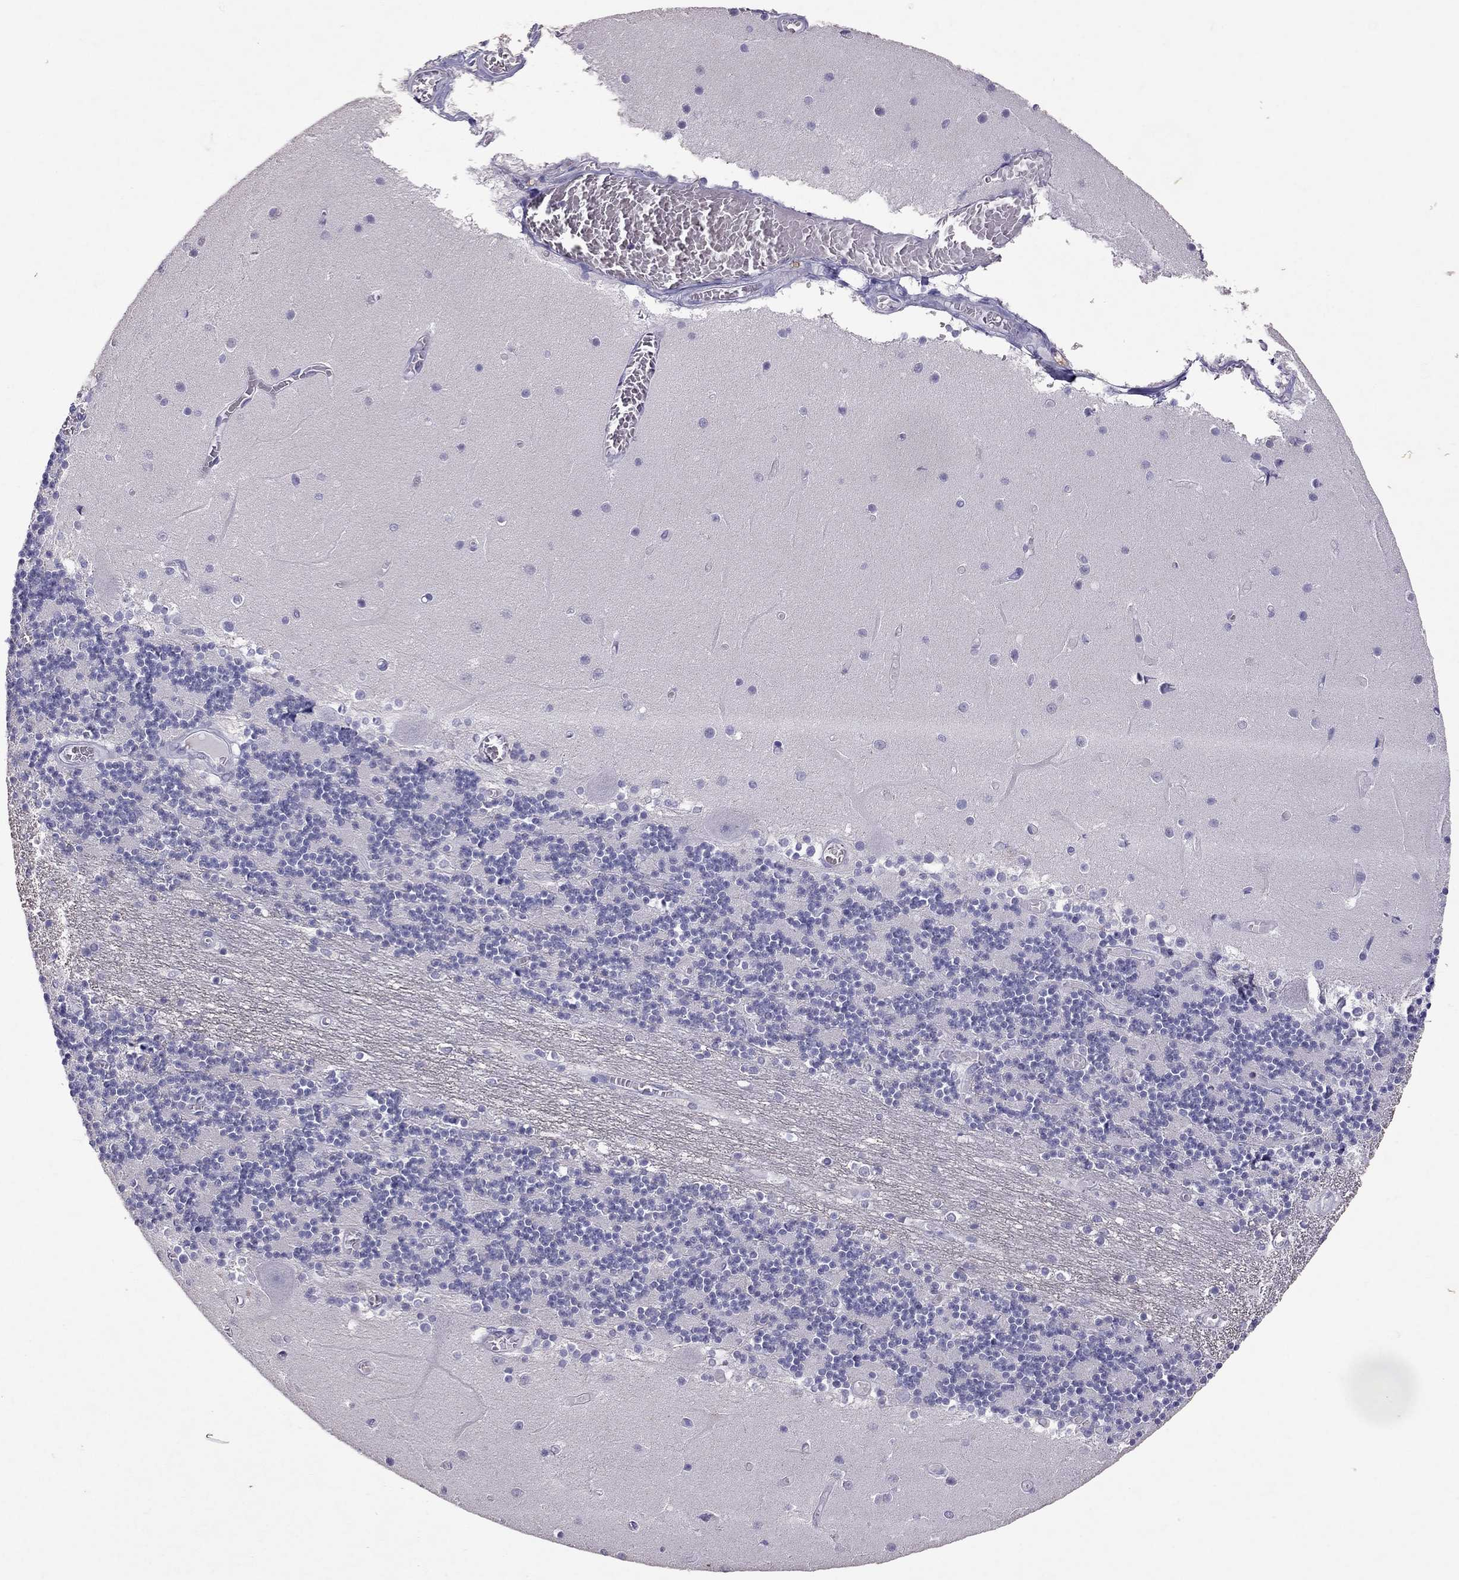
{"staining": {"intensity": "negative", "quantity": "none", "location": "none"}, "tissue": "cerebellum", "cell_type": "Cells in granular layer", "image_type": "normal", "snomed": [{"axis": "morphology", "description": "Normal tissue, NOS"}, {"axis": "topography", "description": "Cerebellum"}], "caption": "Micrograph shows no protein staining in cells in granular layer of benign cerebellum. The staining was performed using DAB to visualize the protein expression in brown, while the nuclei were stained in blue with hematoxylin (Magnification: 20x).", "gene": "PSMB11", "patient": {"sex": "female", "age": 28}}